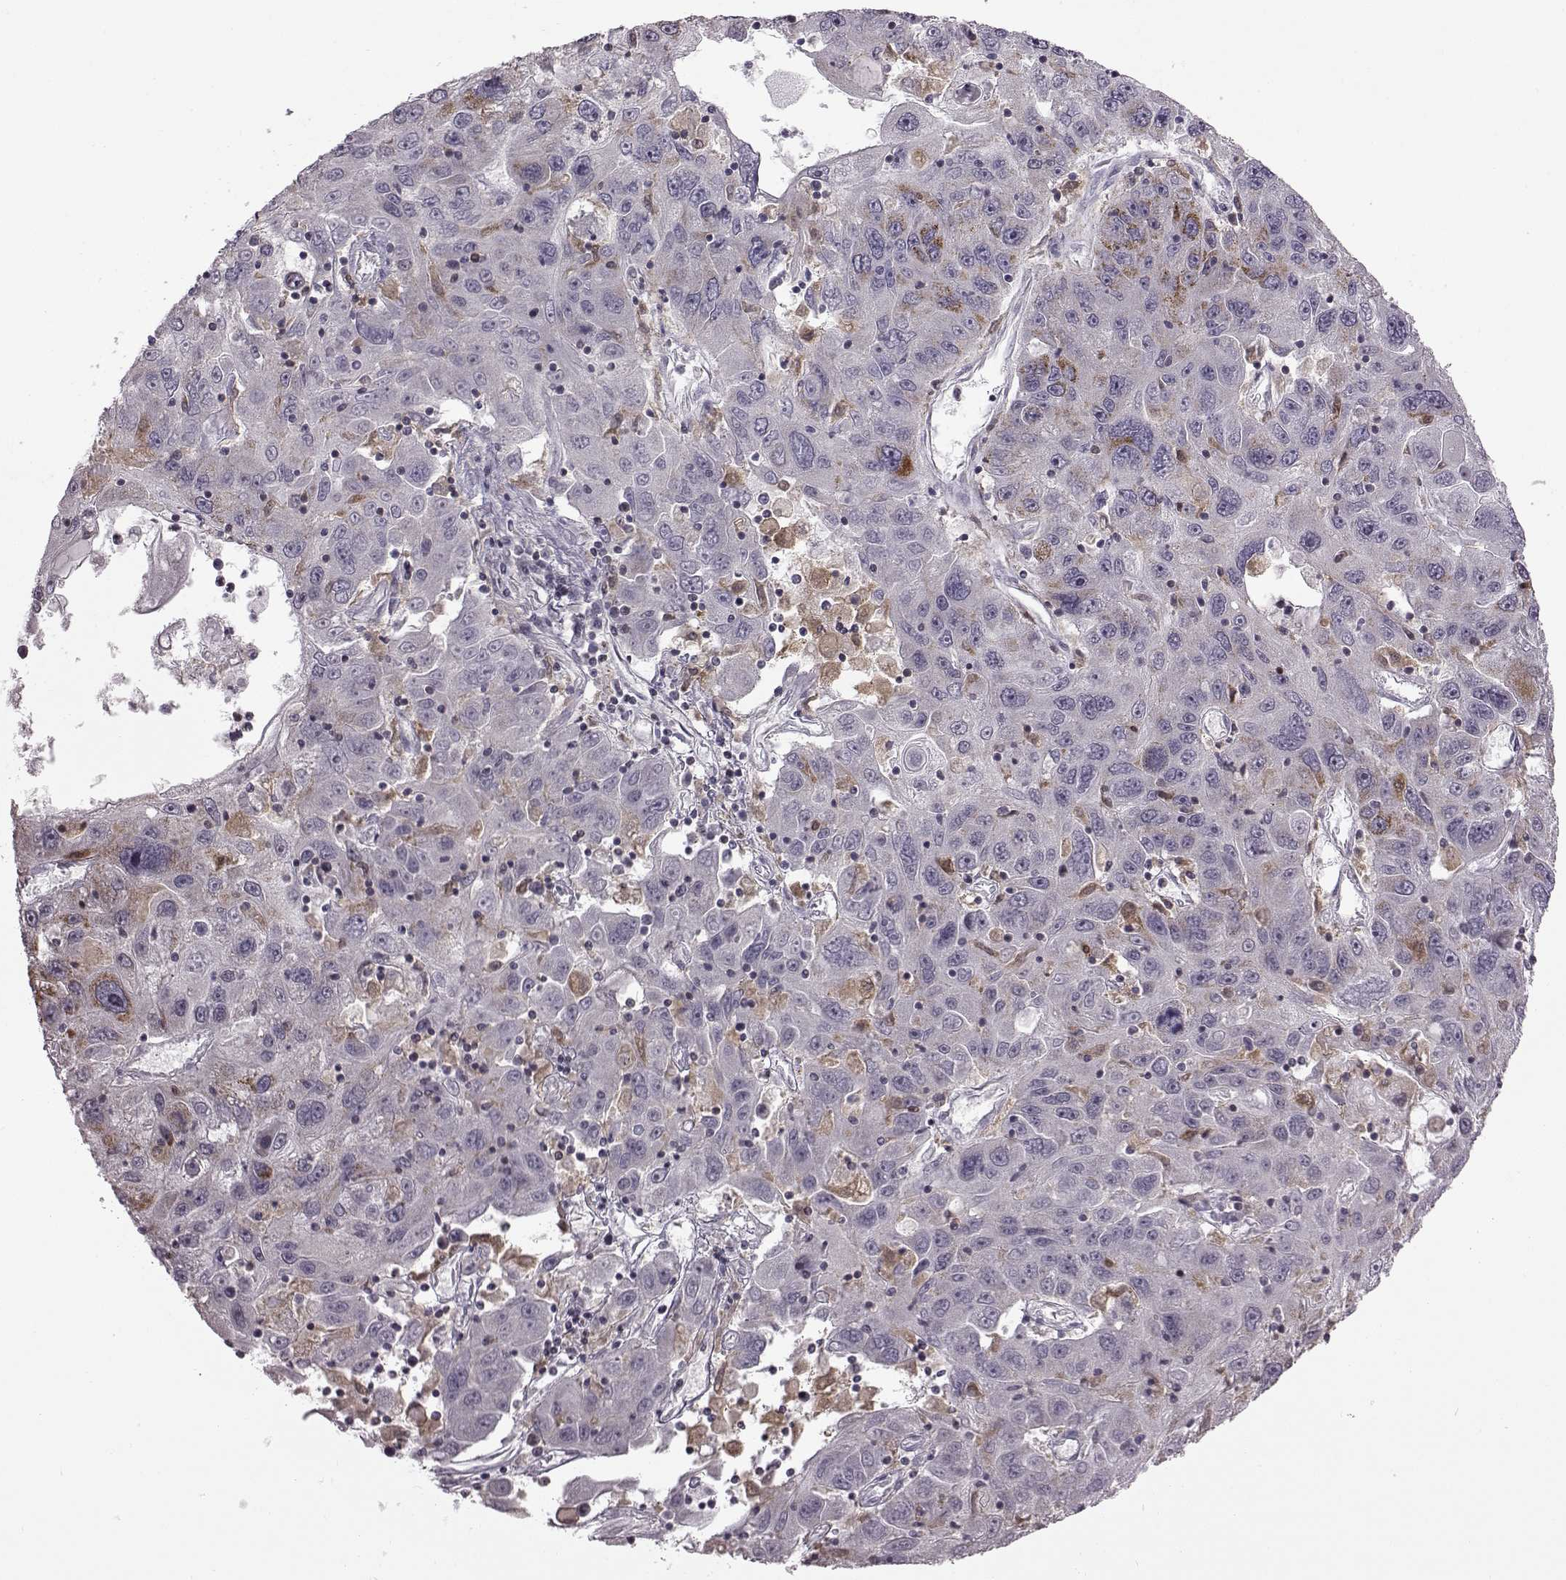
{"staining": {"intensity": "moderate", "quantity": "<25%", "location": "cytoplasmic/membranous"}, "tissue": "stomach cancer", "cell_type": "Tumor cells", "image_type": "cancer", "snomed": [{"axis": "morphology", "description": "Adenocarcinoma, NOS"}, {"axis": "topography", "description": "Stomach"}], "caption": "Moderate cytoplasmic/membranous protein expression is appreciated in approximately <25% of tumor cells in adenocarcinoma (stomach). Using DAB (3,3'-diaminobenzidine) (brown) and hematoxylin (blue) stains, captured at high magnification using brightfield microscopy.", "gene": "DOK2", "patient": {"sex": "male", "age": 56}}